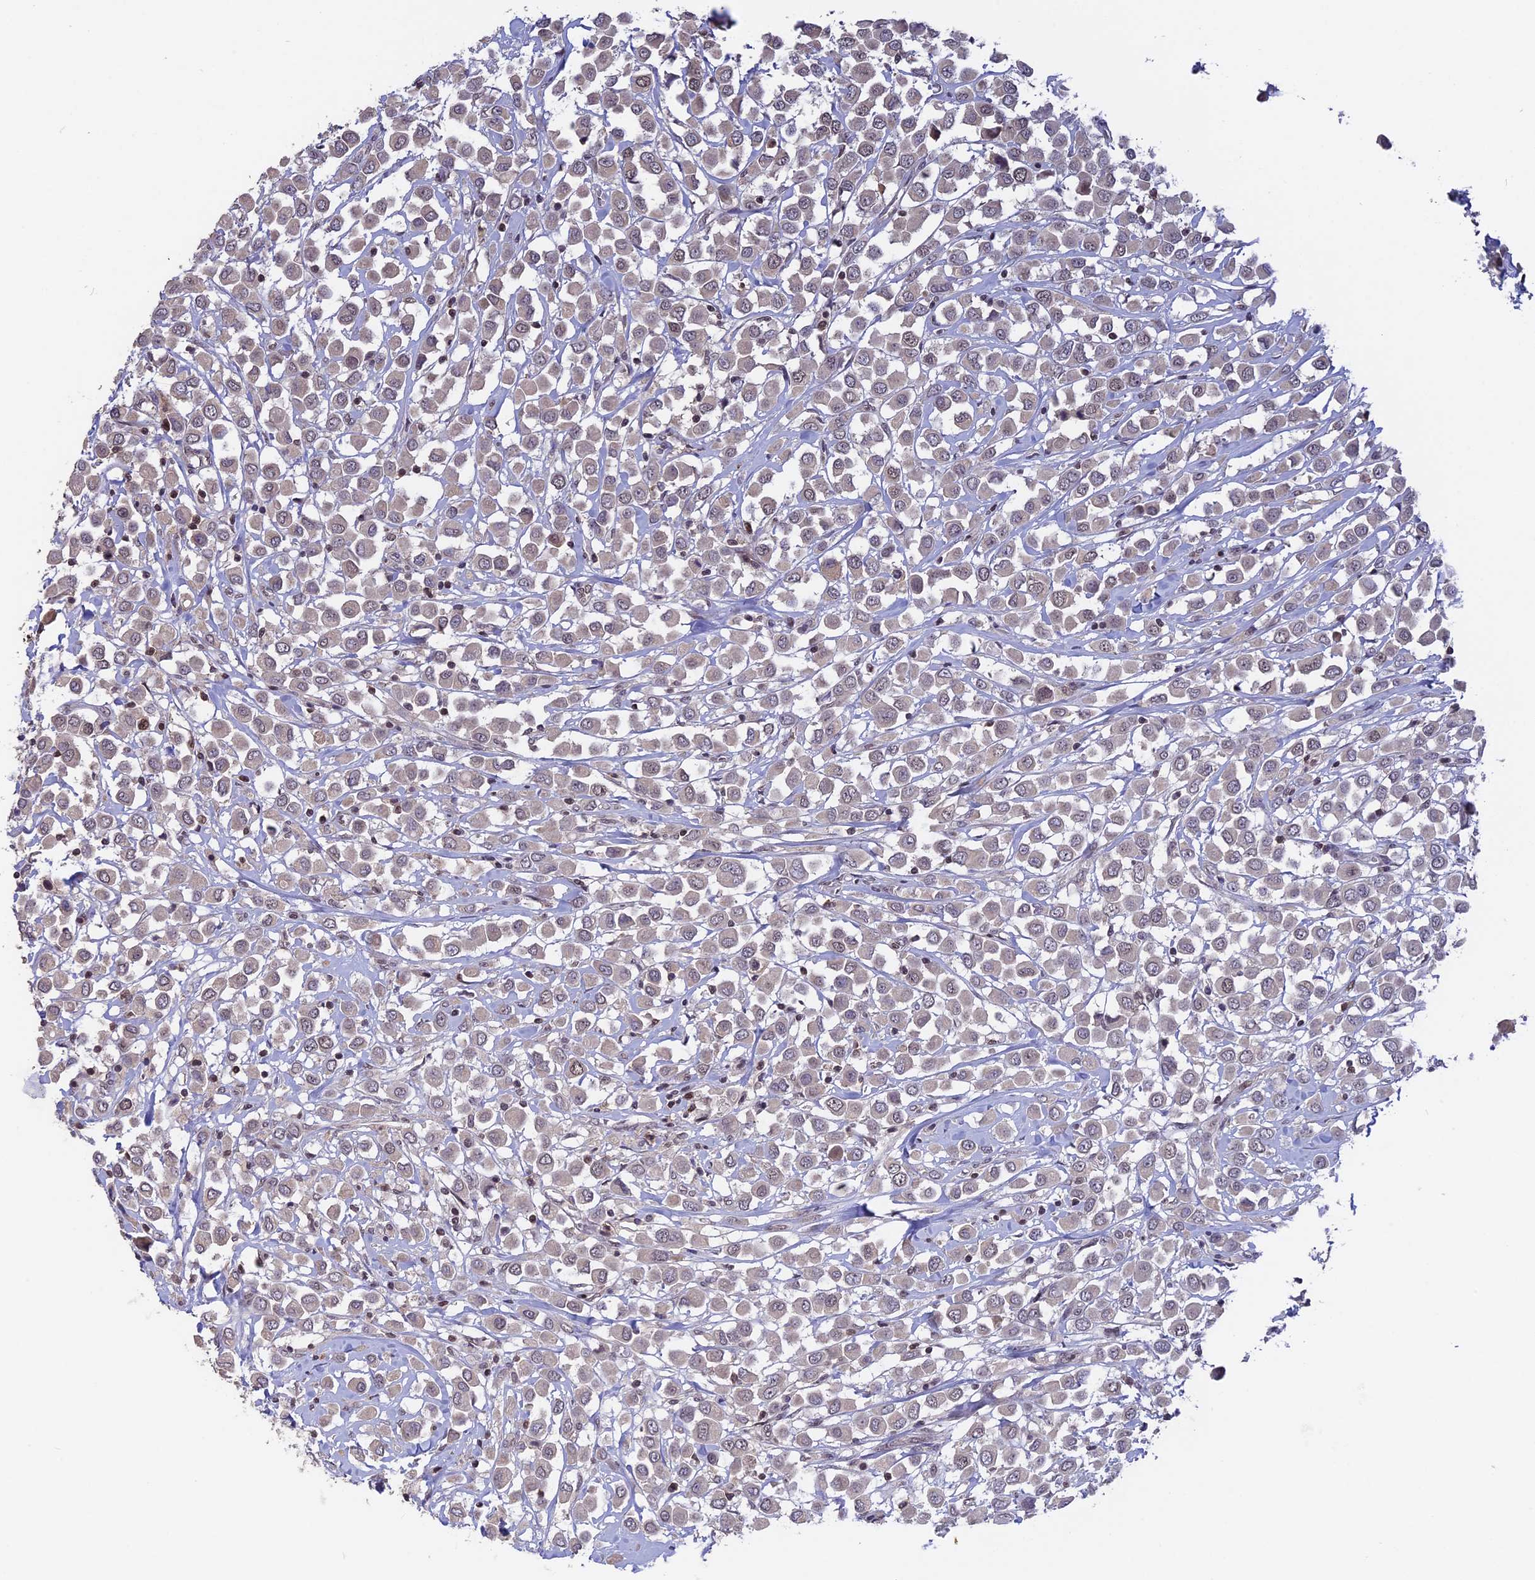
{"staining": {"intensity": "weak", "quantity": "<25%", "location": "nuclear"}, "tissue": "breast cancer", "cell_type": "Tumor cells", "image_type": "cancer", "snomed": [{"axis": "morphology", "description": "Duct carcinoma"}, {"axis": "topography", "description": "Breast"}], "caption": "Micrograph shows no protein positivity in tumor cells of breast cancer (invasive ductal carcinoma) tissue.", "gene": "RFC5", "patient": {"sex": "female", "age": 61}}